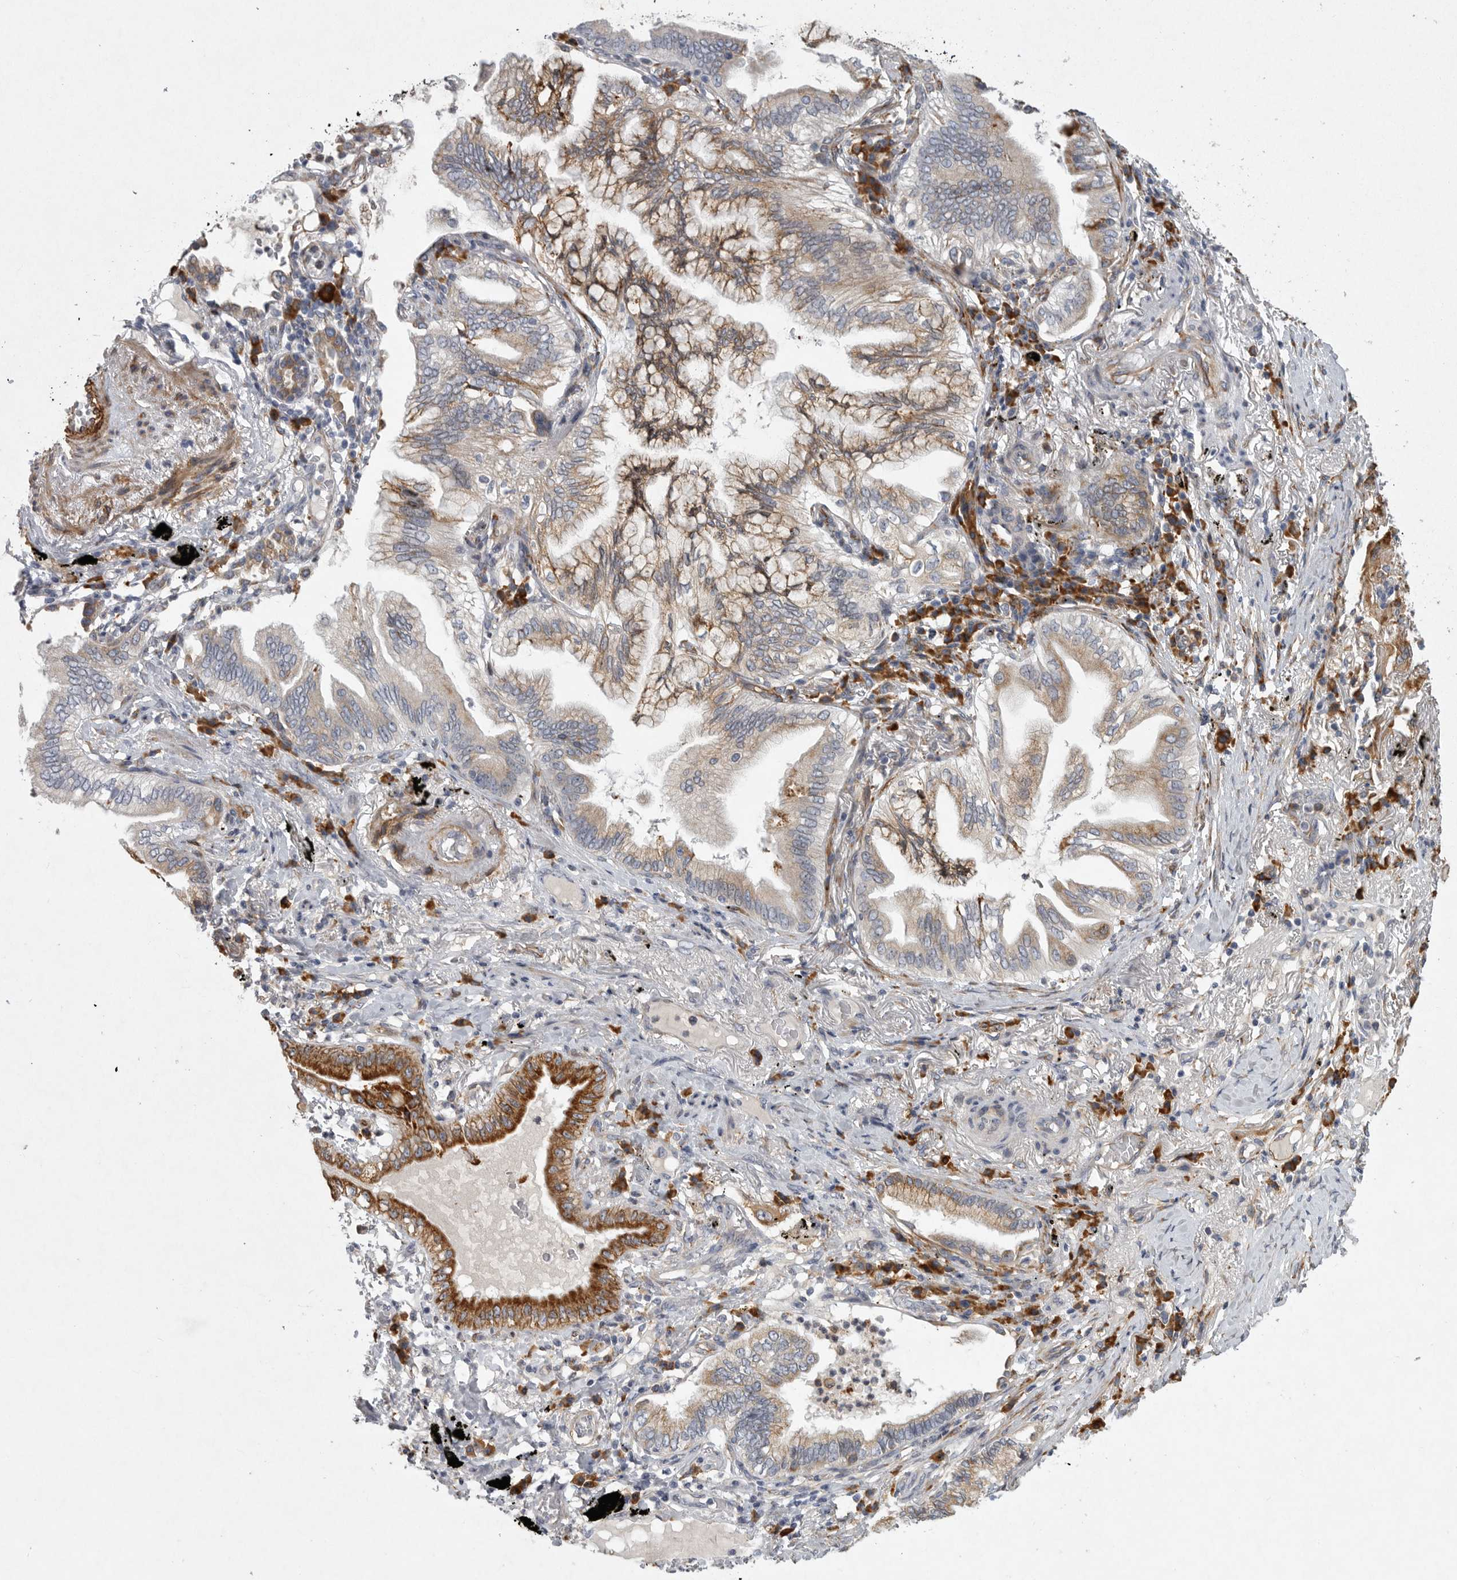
{"staining": {"intensity": "moderate", "quantity": ">75%", "location": "cytoplasmic/membranous"}, "tissue": "lung cancer", "cell_type": "Tumor cells", "image_type": "cancer", "snomed": [{"axis": "morphology", "description": "Adenocarcinoma, NOS"}, {"axis": "topography", "description": "Lung"}], "caption": "Immunohistochemistry image of lung cancer (adenocarcinoma) stained for a protein (brown), which reveals medium levels of moderate cytoplasmic/membranous expression in about >75% of tumor cells.", "gene": "MINPP1", "patient": {"sex": "female", "age": 70}}